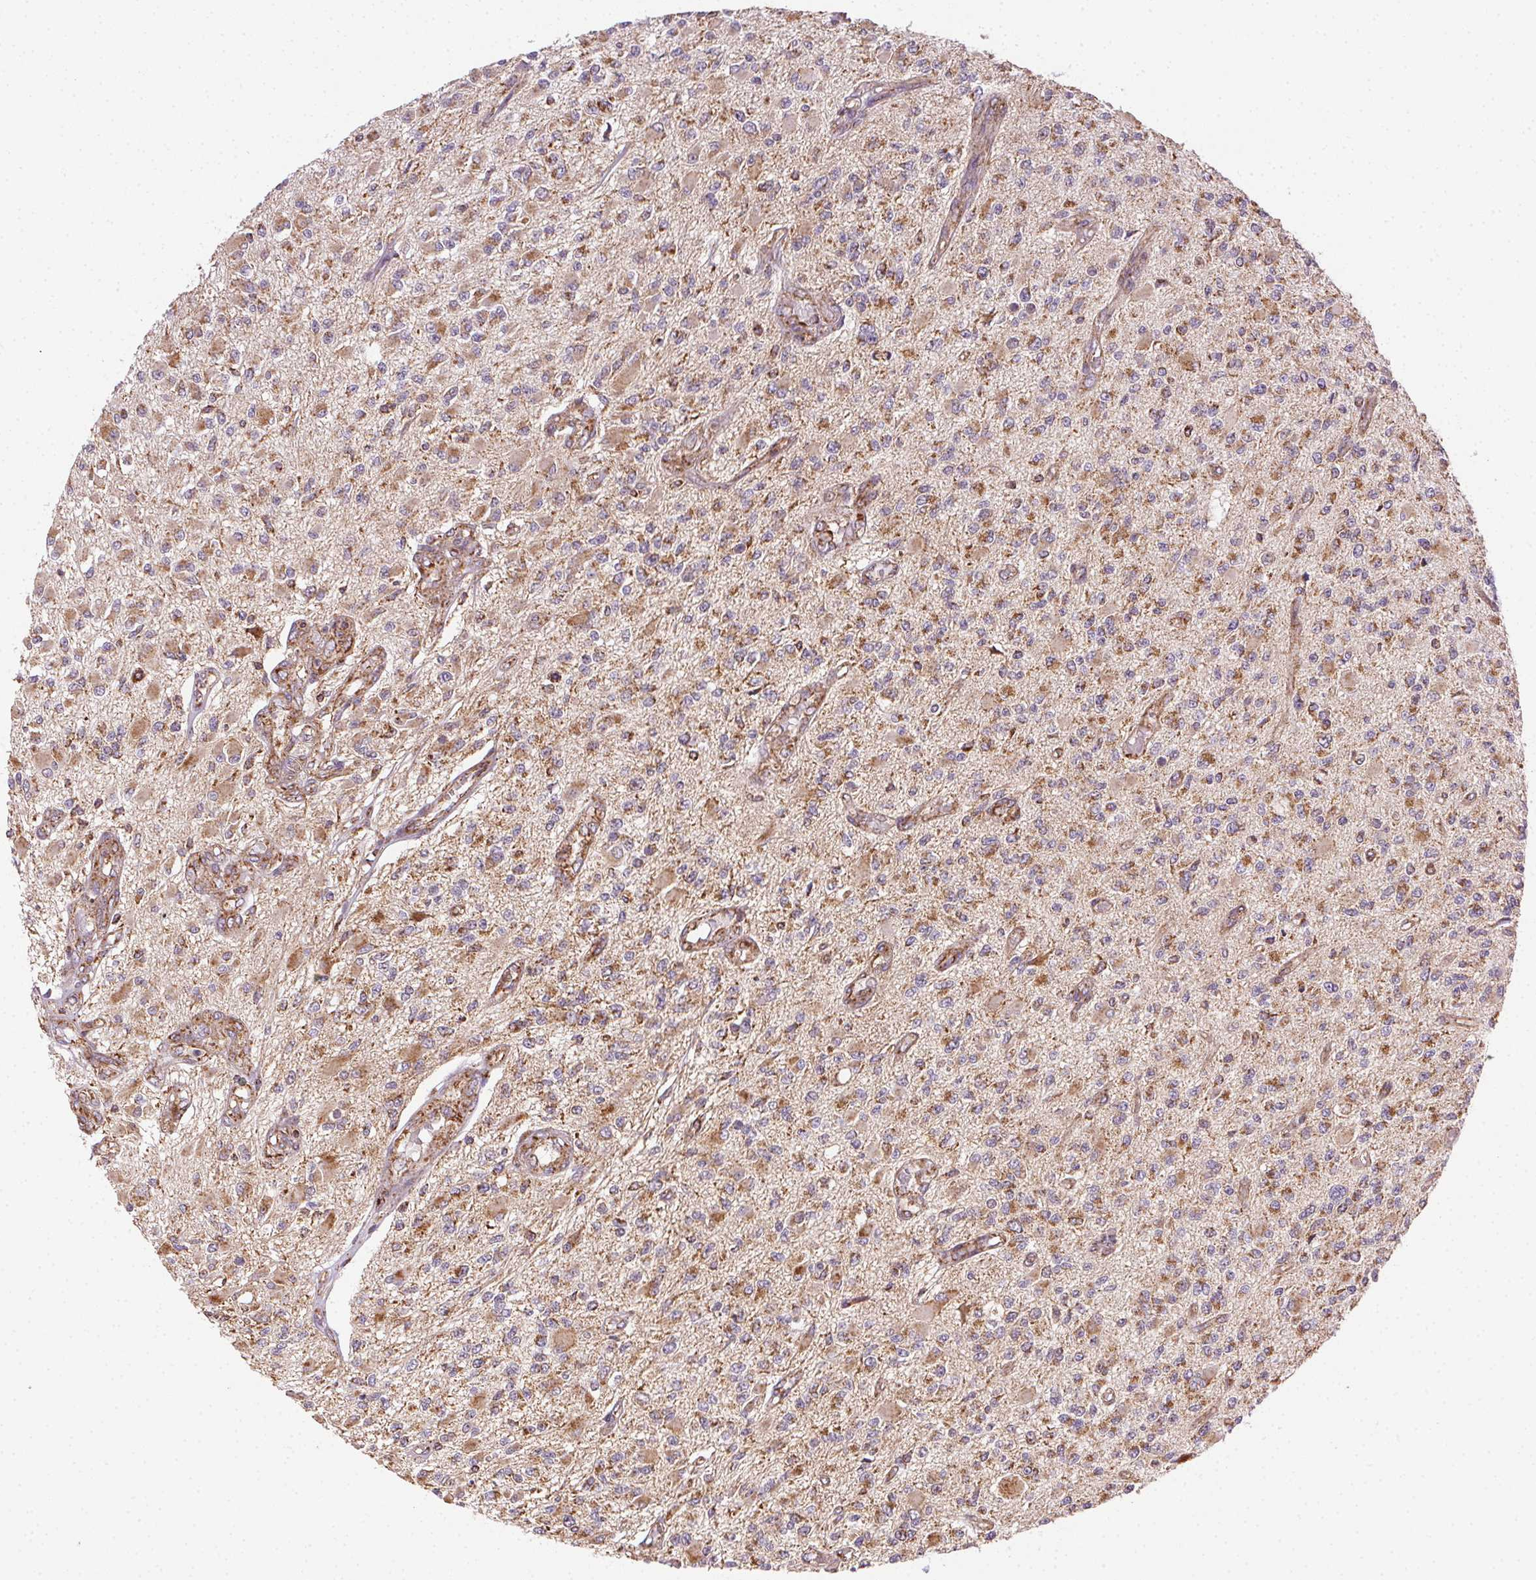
{"staining": {"intensity": "moderate", "quantity": ">75%", "location": "cytoplasmic/membranous"}, "tissue": "glioma", "cell_type": "Tumor cells", "image_type": "cancer", "snomed": [{"axis": "morphology", "description": "Glioma, malignant, High grade"}, {"axis": "topography", "description": "Brain"}], "caption": "Immunohistochemical staining of human malignant glioma (high-grade) exhibits moderate cytoplasmic/membranous protein expression in approximately >75% of tumor cells.", "gene": "CLPB", "patient": {"sex": "female", "age": 63}}